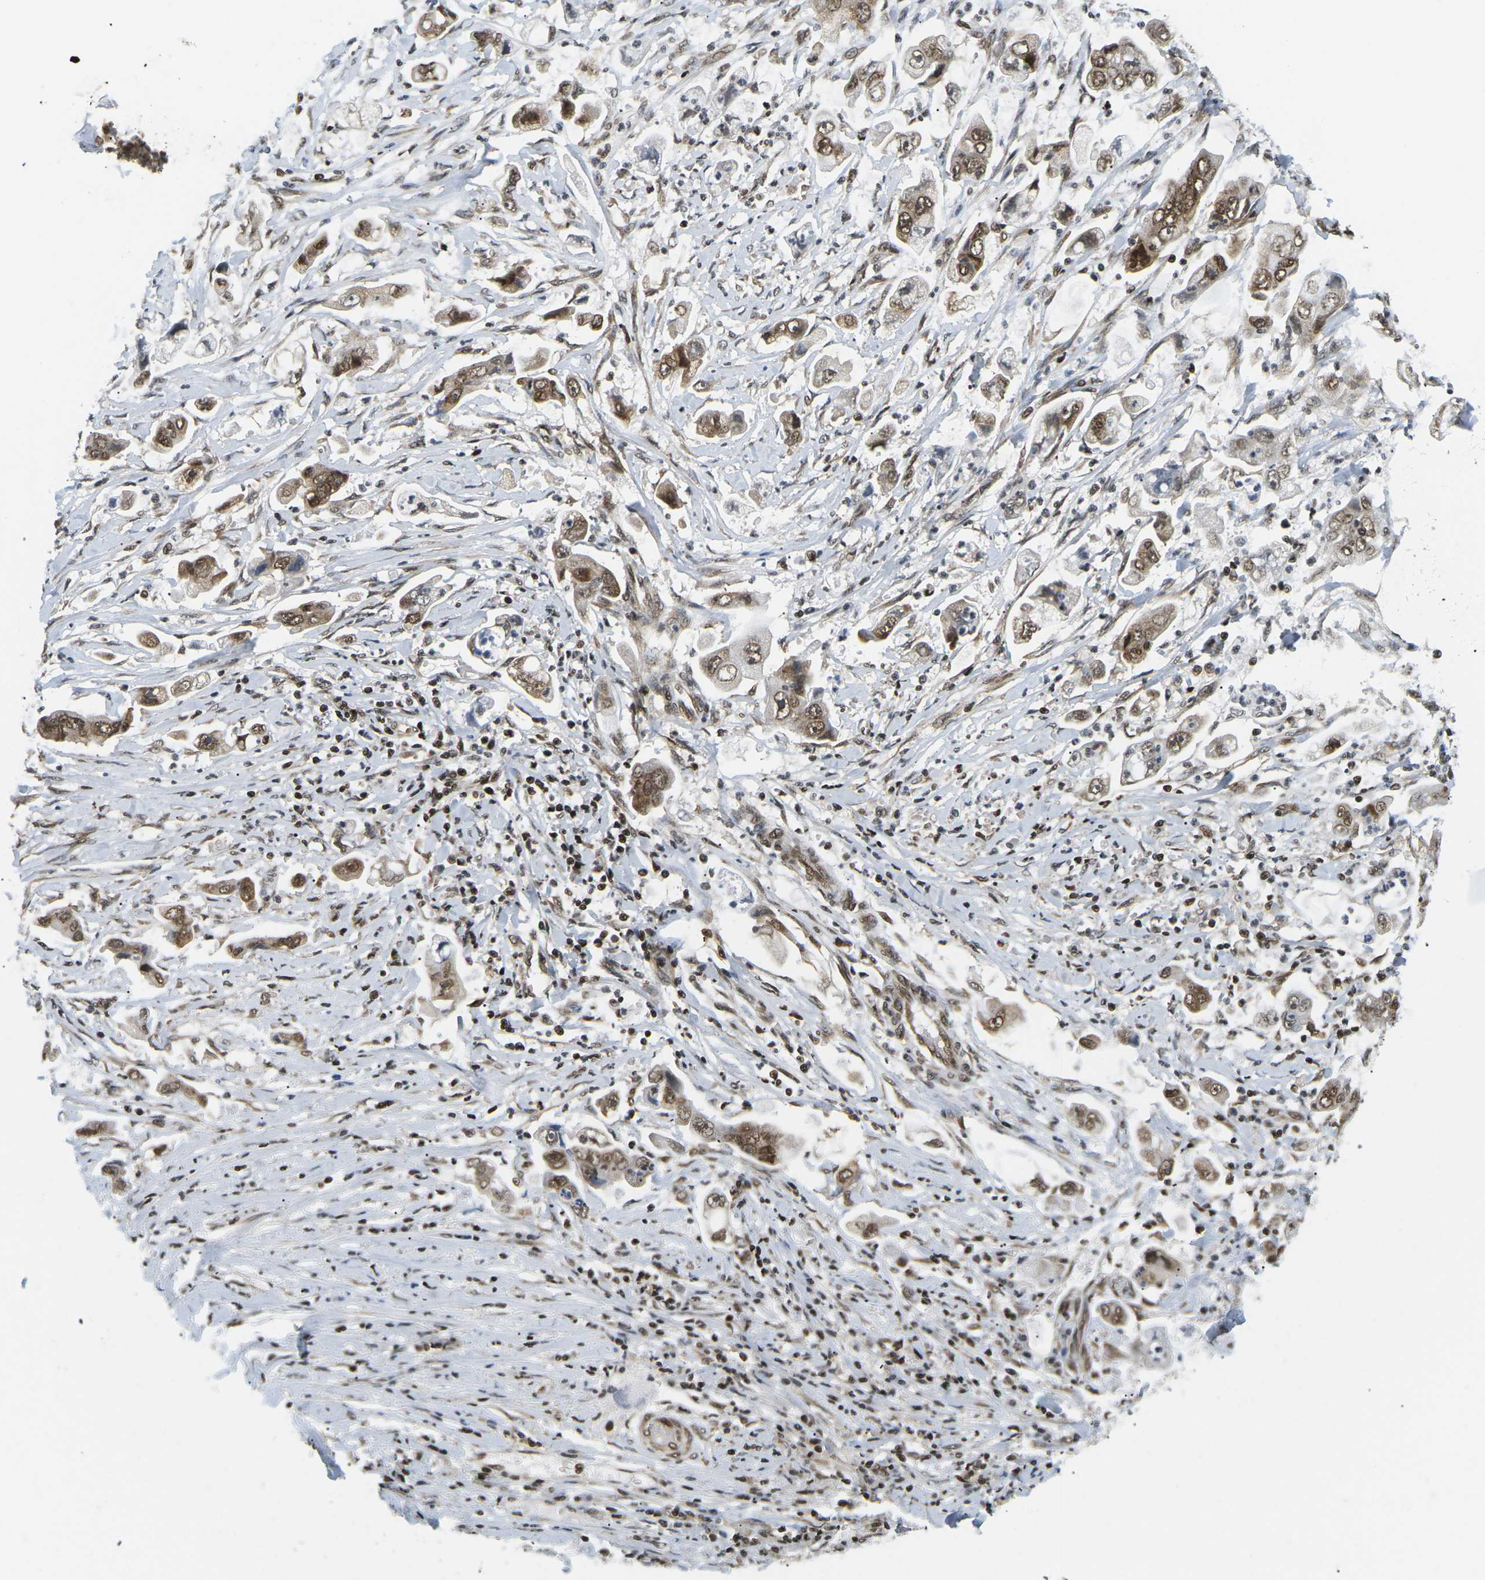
{"staining": {"intensity": "moderate", "quantity": ">75%", "location": "cytoplasmic/membranous,nuclear"}, "tissue": "stomach cancer", "cell_type": "Tumor cells", "image_type": "cancer", "snomed": [{"axis": "morphology", "description": "Adenocarcinoma, NOS"}, {"axis": "topography", "description": "Stomach"}], "caption": "Immunohistochemical staining of human stomach cancer (adenocarcinoma) demonstrates medium levels of moderate cytoplasmic/membranous and nuclear protein staining in about >75% of tumor cells. (IHC, brightfield microscopy, high magnification).", "gene": "CELF1", "patient": {"sex": "male", "age": 62}}